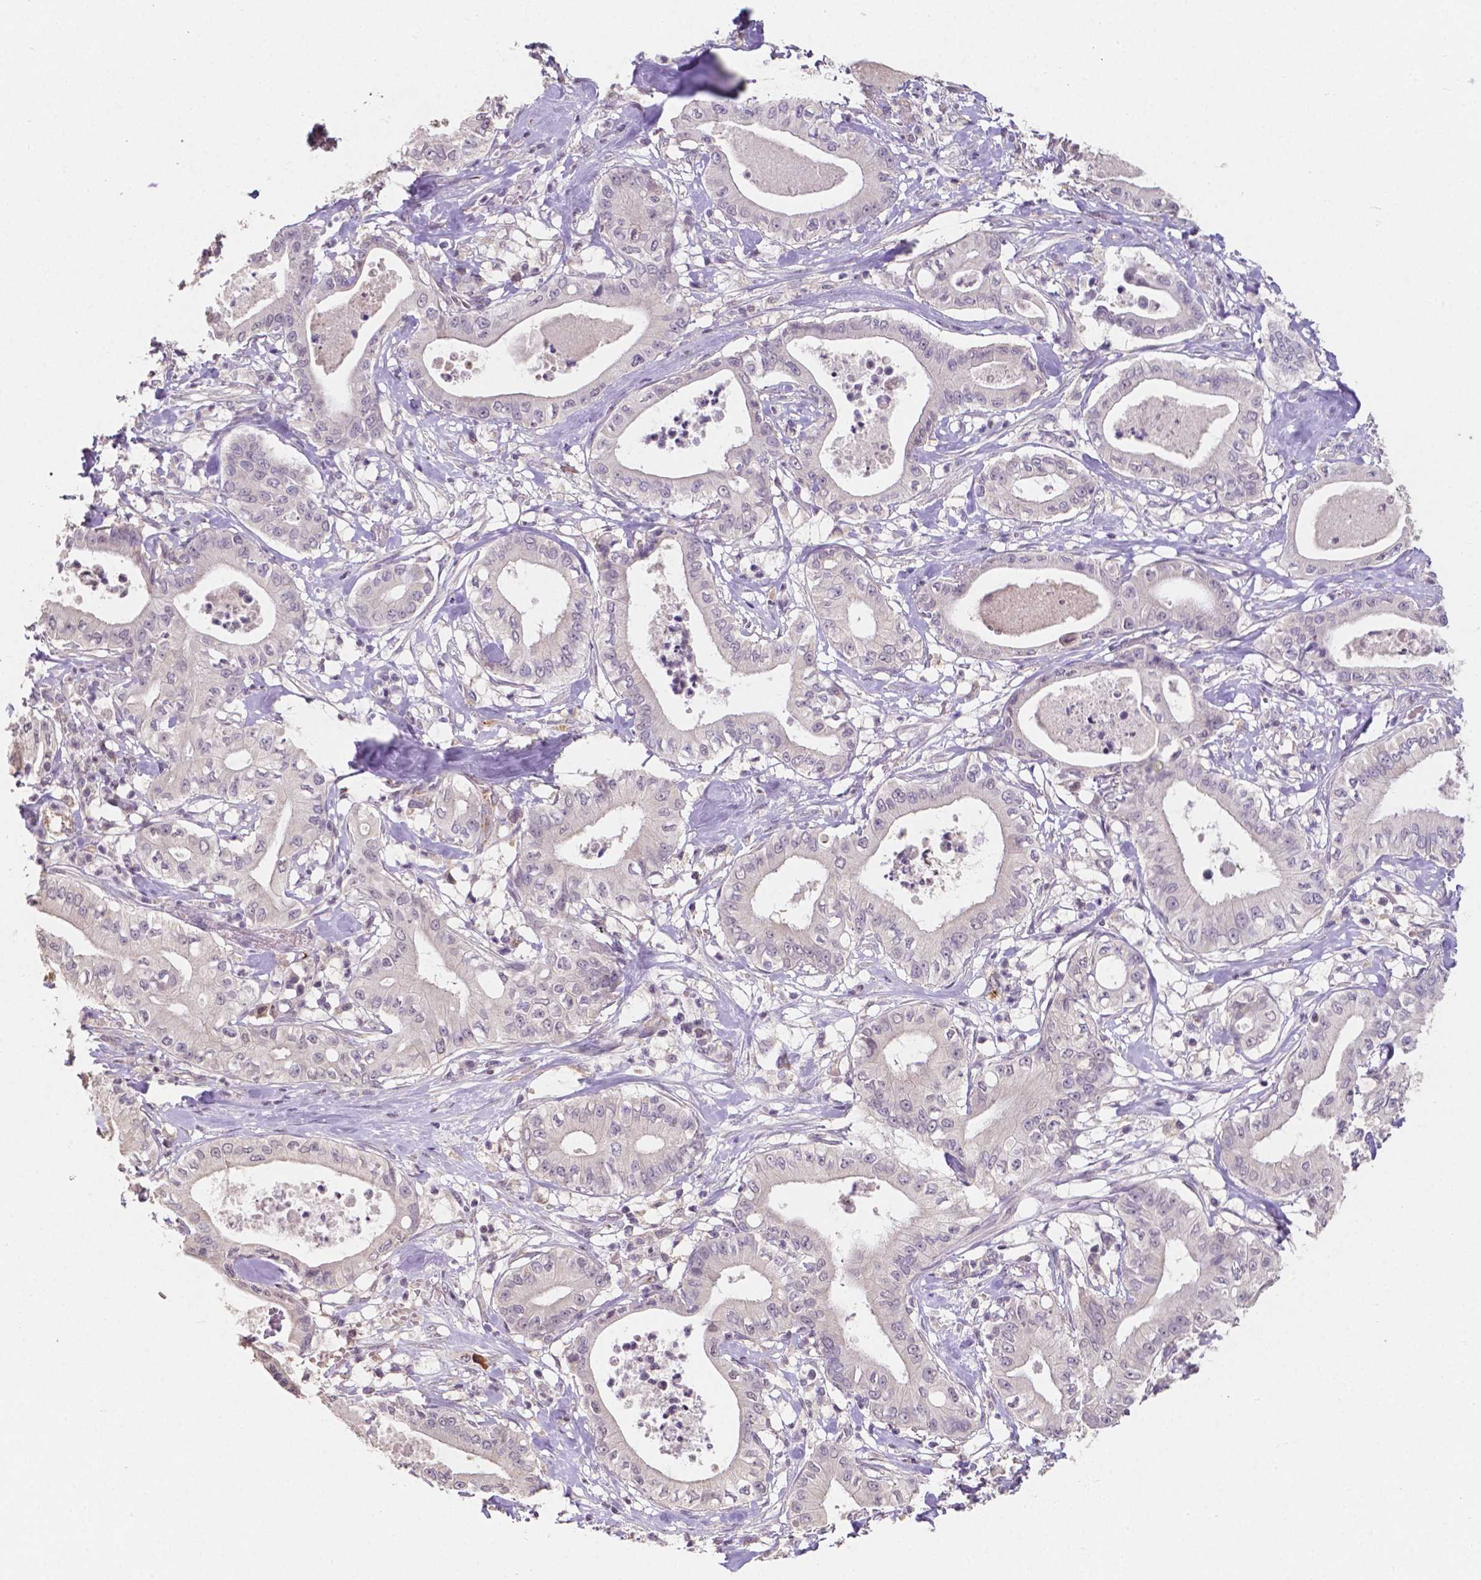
{"staining": {"intensity": "negative", "quantity": "none", "location": "none"}, "tissue": "pancreatic cancer", "cell_type": "Tumor cells", "image_type": "cancer", "snomed": [{"axis": "morphology", "description": "Adenocarcinoma, NOS"}, {"axis": "topography", "description": "Pancreas"}], "caption": "This is an IHC histopathology image of human pancreatic cancer (adenocarcinoma). There is no positivity in tumor cells.", "gene": "ELAVL2", "patient": {"sex": "male", "age": 71}}